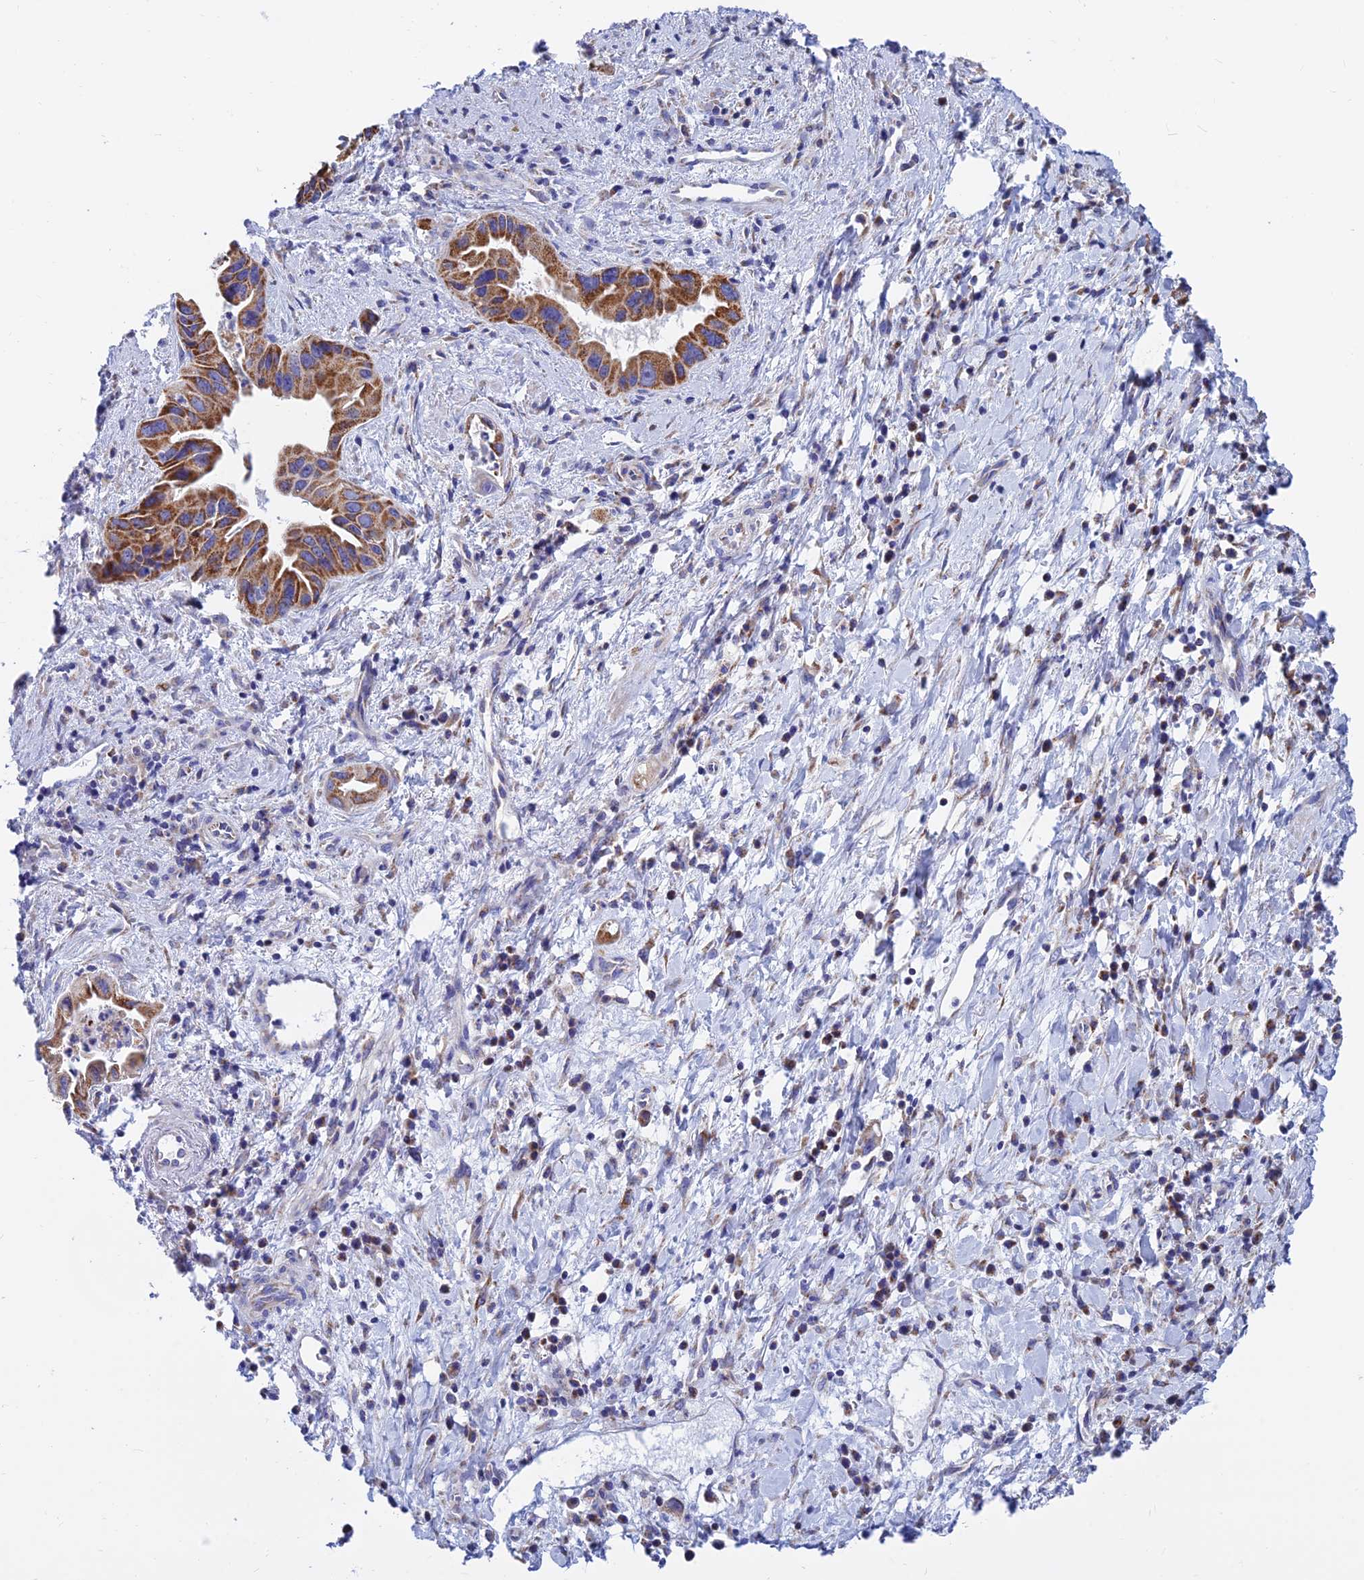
{"staining": {"intensity": "moderate", "quantity": ">75%", "location": "cytoplasmic/membranous"}, "tissue": "pancreatic cancer", "cell_type": "Tumor cells", "image_type": "cancer", "snomed": [{"axis": "morphology", "description": "Adenocarcinoma, NOS"}, {"axis": "topography", "description": "Pancreas"}], "caption": "Immunohistochemical staining of pancreatic adenocarcinoma demonstrates medium levels of moderate cytoplasmic/membranous expression in approximately >75% of tumor cells.", "gene": "MGST1", "patient": {"sex": "female", "age": 77}}